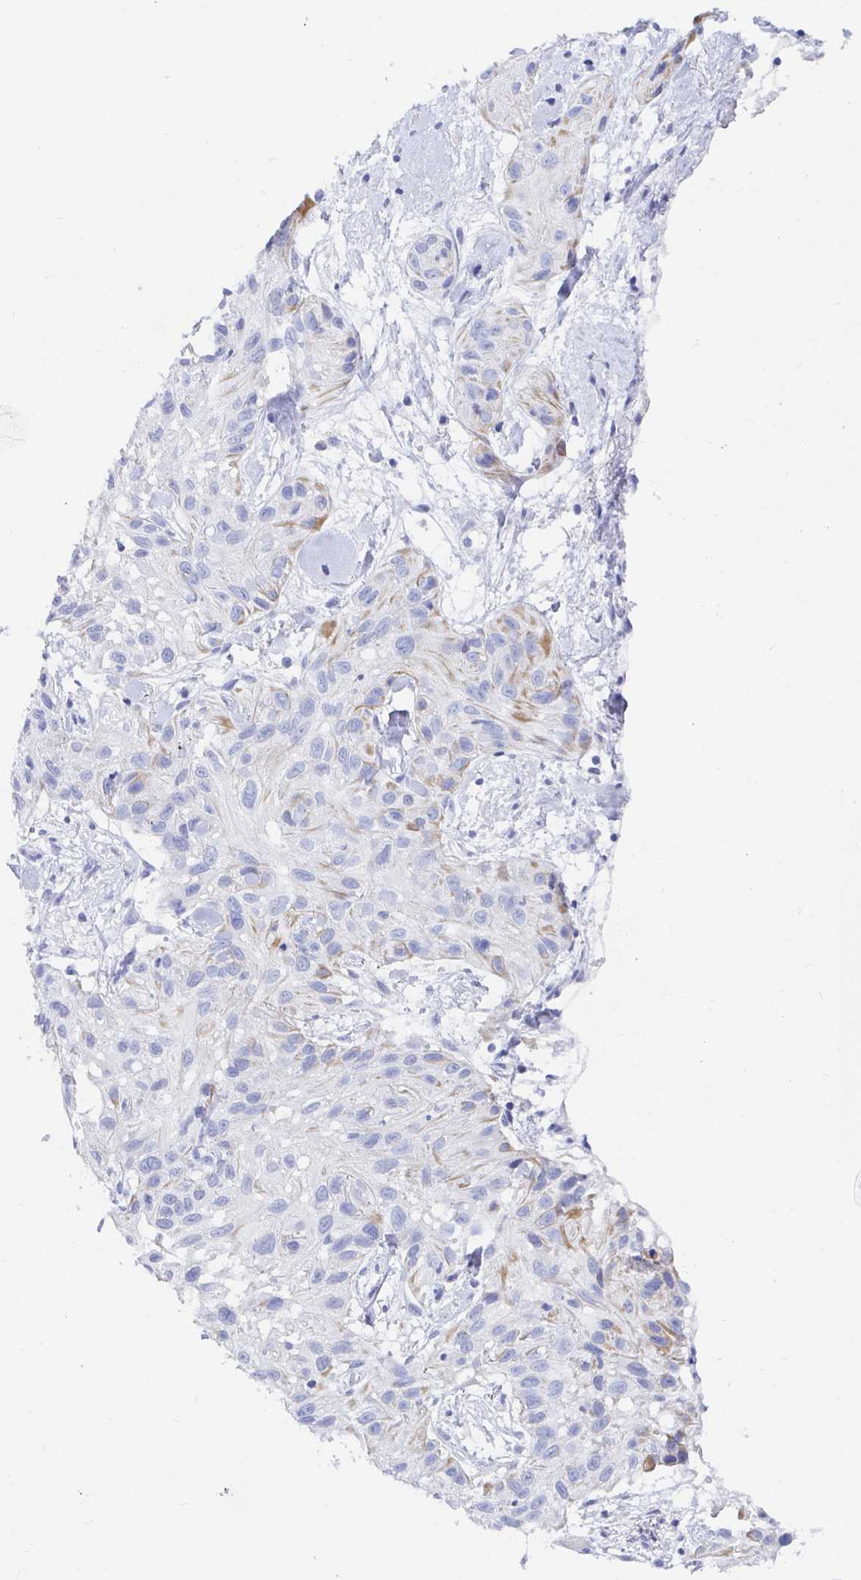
{"staining": {"intensity": "moderate", "quantity": "<25%", "location": "cytoplasmic/membranous"}, "tissue": "skin cancer", "cell_type": "Tumor cells", "image_type": "cancer", "snomed": [{"axis": "morphology", "description": "Squamous cell carcinoma, NOS"}, {"axis": "topography", "description": "Skin"}], "caption": "Skin squamous cell carcinoma stained for a protein shows moderate cytoplasmic/membranous positivity in tumor cells.", "gene": "KCNH6", "patient": {"sex": "male", "age": 82}}